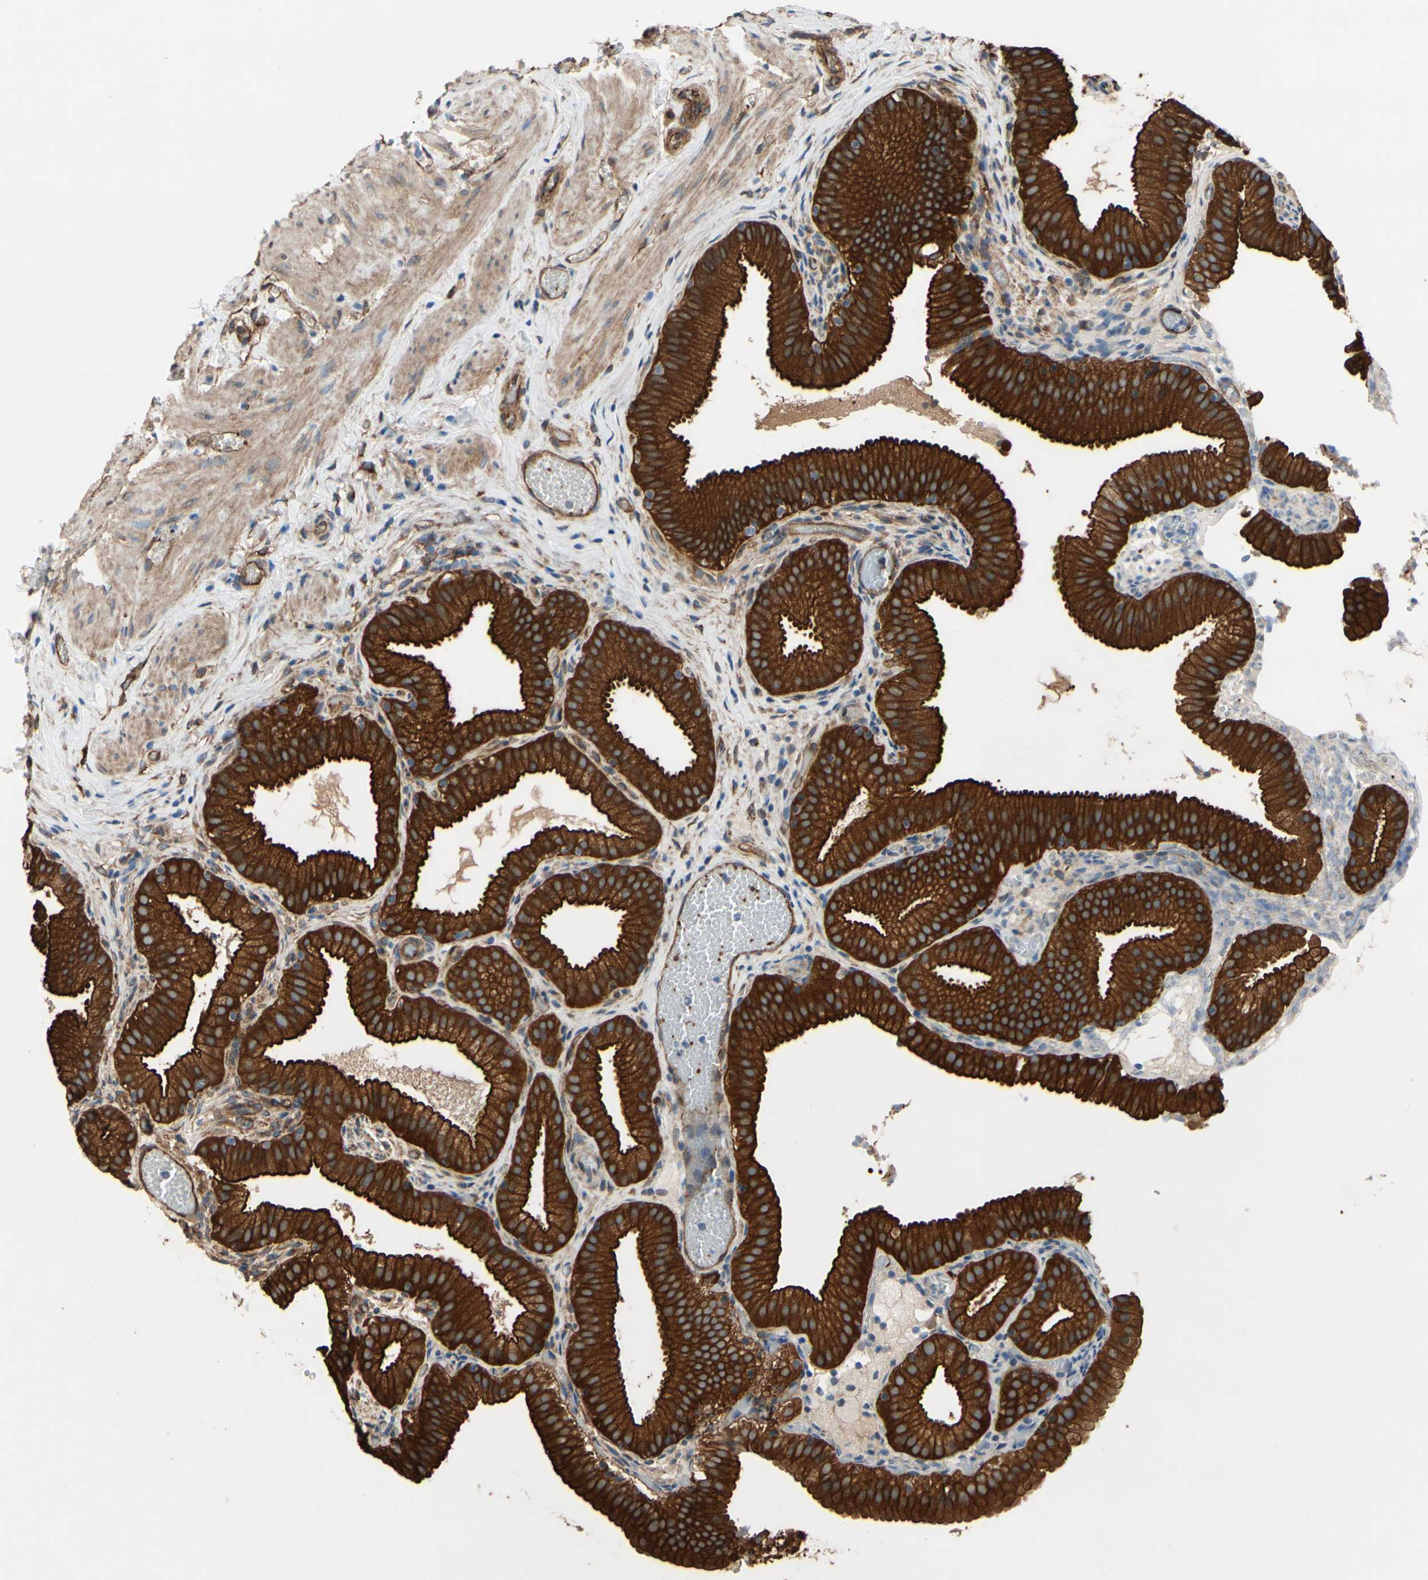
{"staining": {"intensity": "strong", "quantity": ">75%", "location": "cytoplasmic/membranous"}, "tissue": "gallbladder", "cell_type": "Glandular cells", "image_type": "normal", "snomed": [{"axis": "morphology", "description": "Normal tissue, NOS"}, {"axis": "topography", "description": "Gallbladder"}], "caption": "Protein staining of benign gallbladder demonstrates strong cytoplasmic/membranous expression in about >75% of glandular cells. Using DAB (brown) and hematoxylin (blue) stains, captured at high magnification using brightfield microscopy.", "gene": "CTTNBP2", "patient": {"sex": "male", "age": 54}}